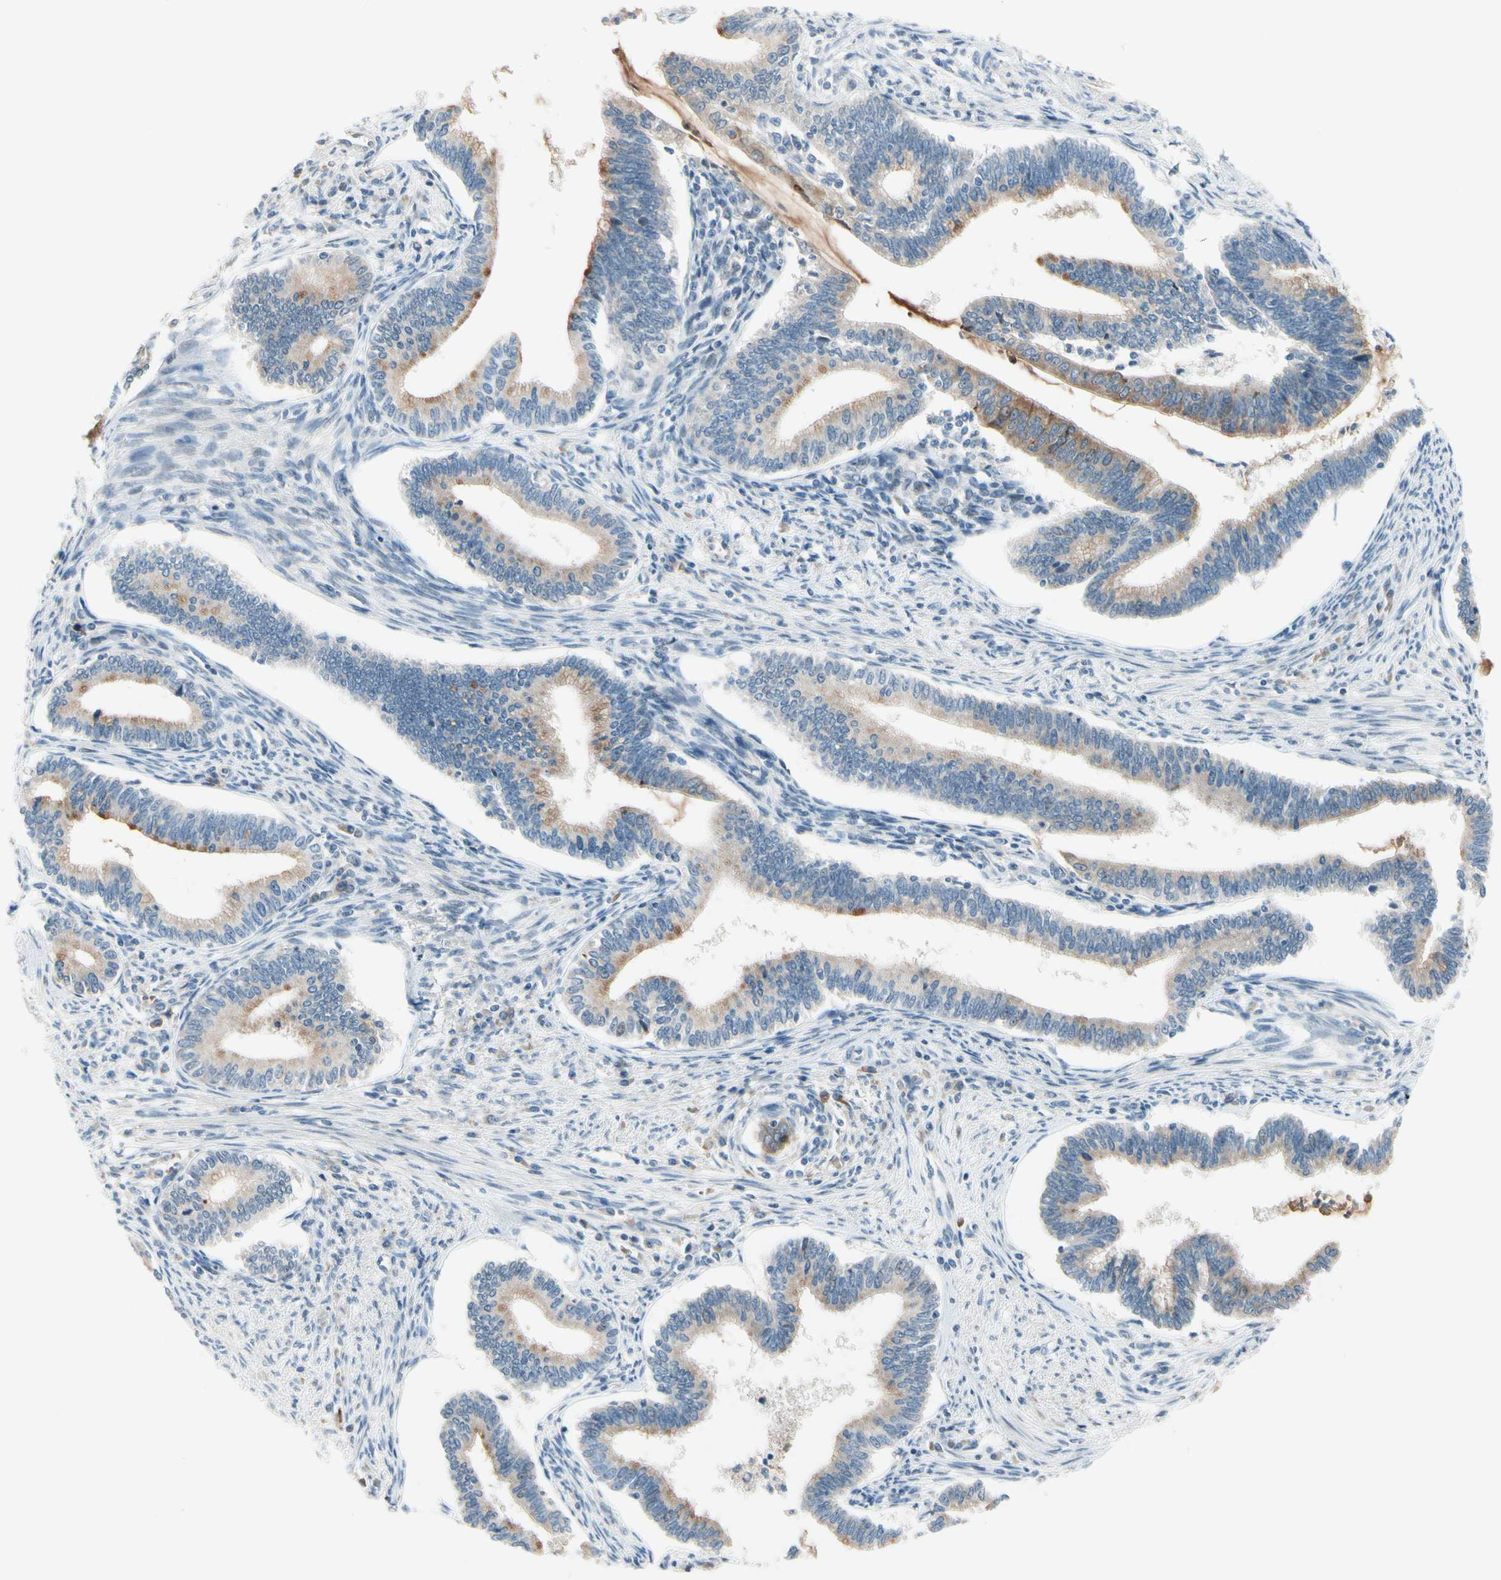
{"staining": {"intensity": "moderate", "quantity": ">75%", "location": "cytoplasmic/membranous"}, "tissue": "cervical cancer", "cell_type": "Tumor cells", "image_type": "cancer", "snomed": [{"axis": "morphology", "description": "Adenocarcinoma, NOS"}, {"axis": "topography", "description": "Cervix"}], "caption": "Cervical cancer (adenocarcinoma) tissue exhibits moderate cytoplasmic/membranous positivity in about >75% of tumor cells, visualized by immunohistochemistry.", "gene": "CFAP36", "patient": {"sex": "female", "age": 36}}